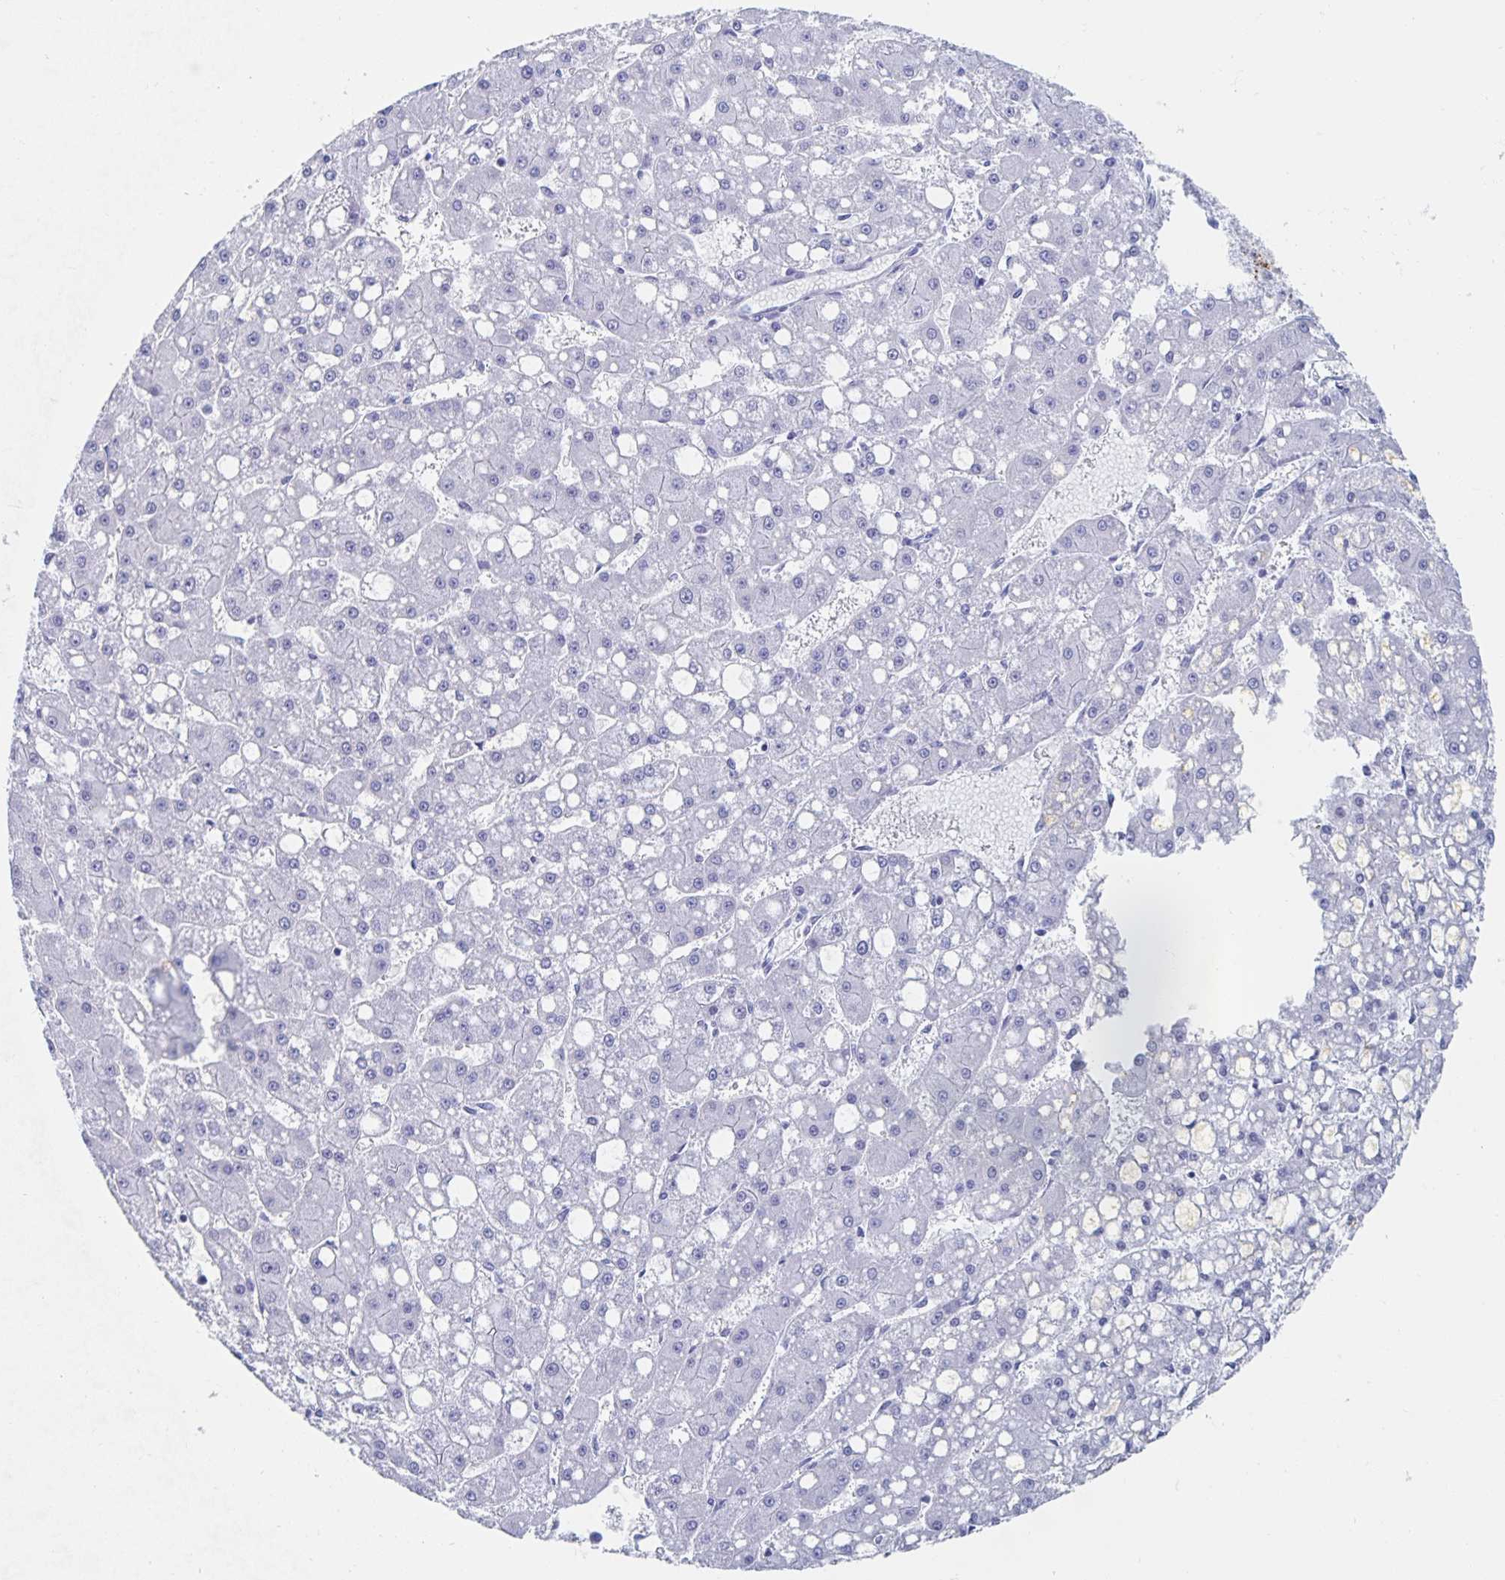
{"staining": {"intensity": "negative", "quantity": "none", "location": "none"}, "tissue": "liver cancer", "cell_type": "Tumor cells", "image_type": "cancer", "snomed": [{"axis": "morphology", "description": "Carcinoma, Hepatocellular, NOS"}, {"axis": "topography", "description": "Liver"}], "caption": "Protein analysis of hepatocellular carcinoma (liver) exhibits no significant positivity in tumor cells.", "gene": "DMBT1", "patient": {"sex": "male", "age": 67}}